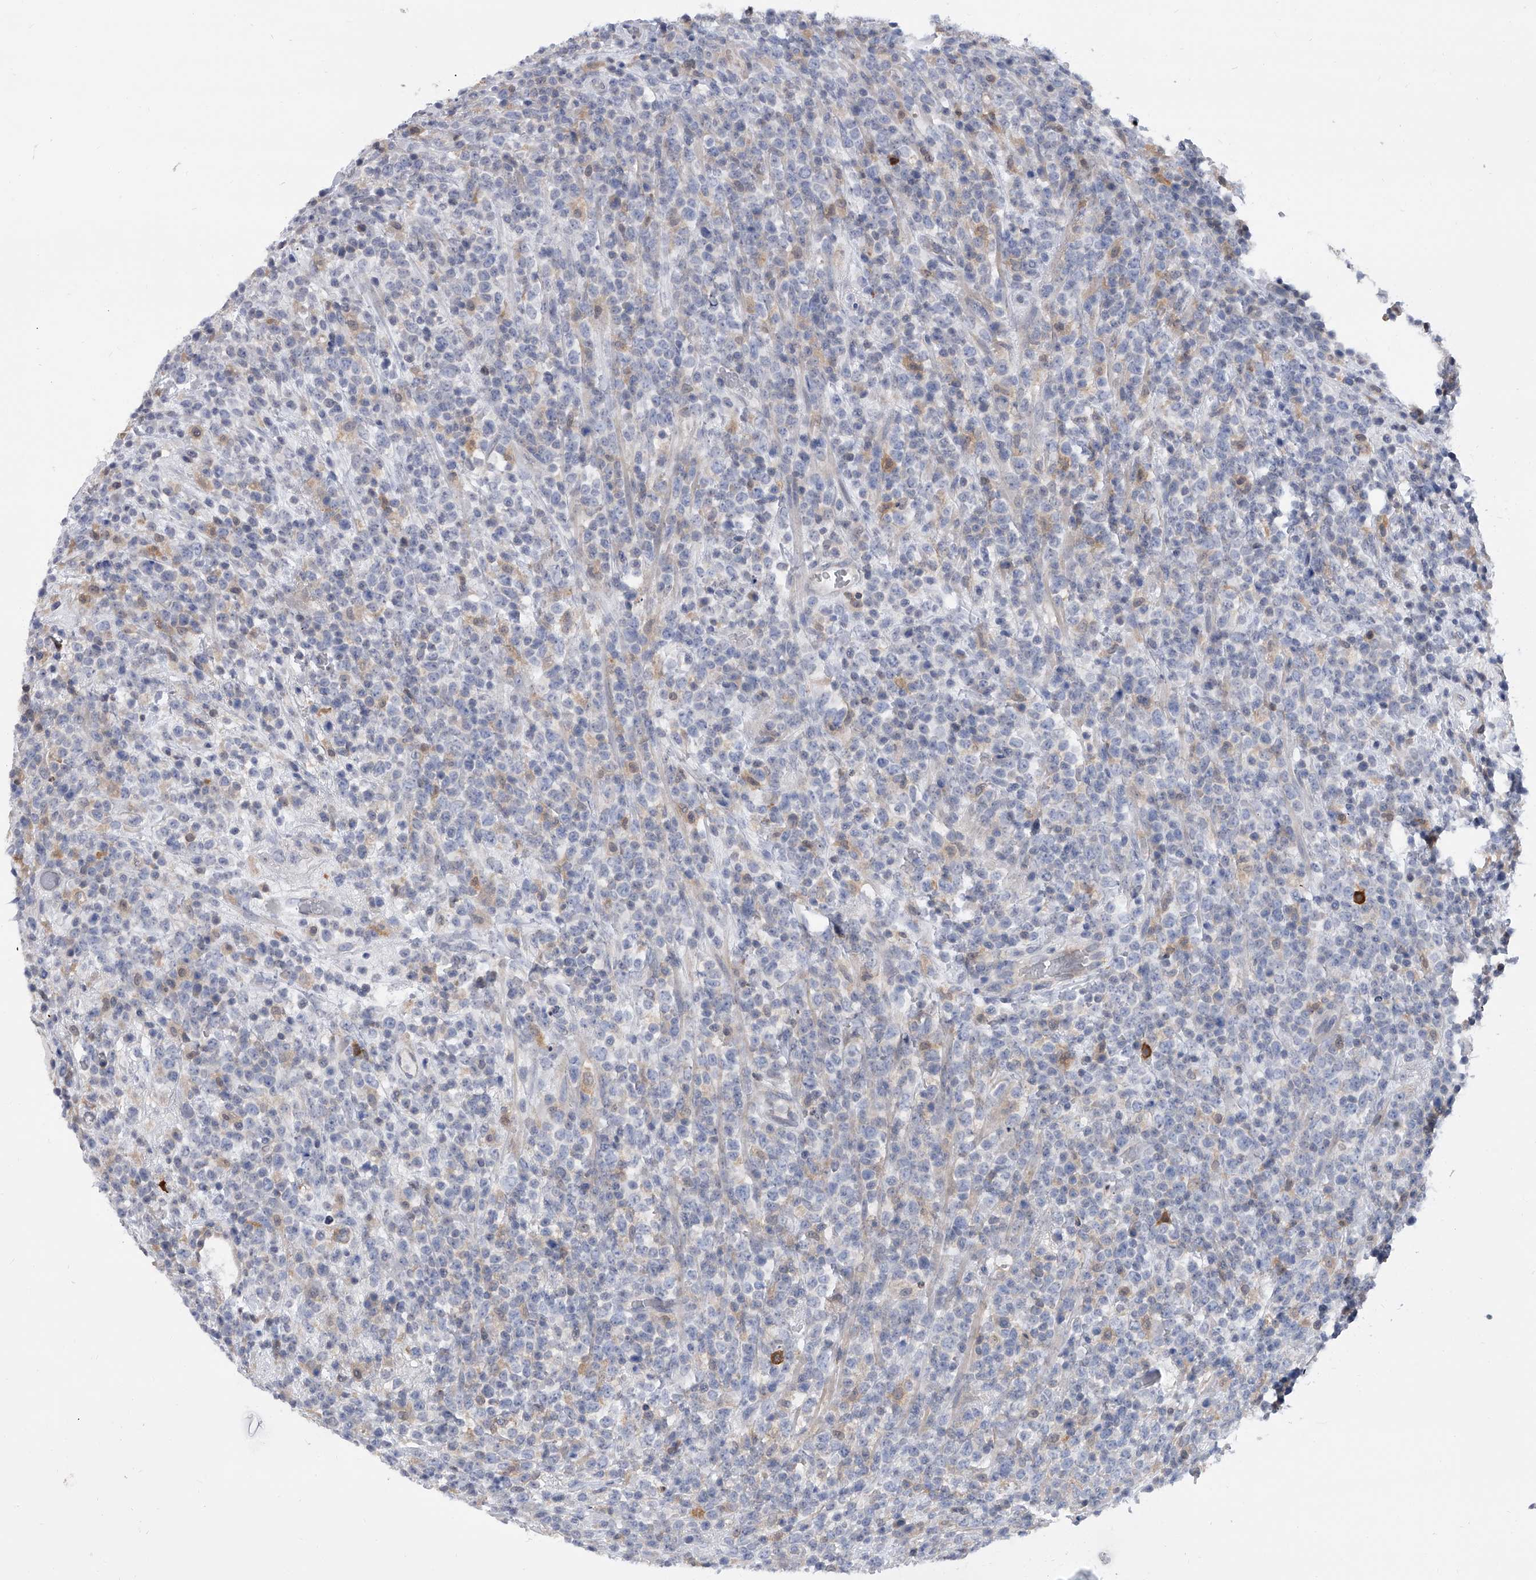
{"staining": {"intensity": "negative", "quantity": "none", "location": "none"}, "tissue": "lymphoma", "cell_type": "Tumor cells", "image_type": "cancer", "snomed": [{"axis": "morphology", "description": "Malignant lymphoma, non-Hodgkin's type, High grade"}, {"axis": "topography", "description": "Colon"}], "caption": "Tumor cells are negative for brown protein staining in malignant lymphoma, non-Hodgkin's type (high-grade). Brightfield microscopy of IHC stained with DAB (3,3'-diaminobenzidine) (brown) and hematoxylin (blue), captured at high magnification.", "gene": "SERPINB9", "patient": {"sex": "female", "age": 53}}